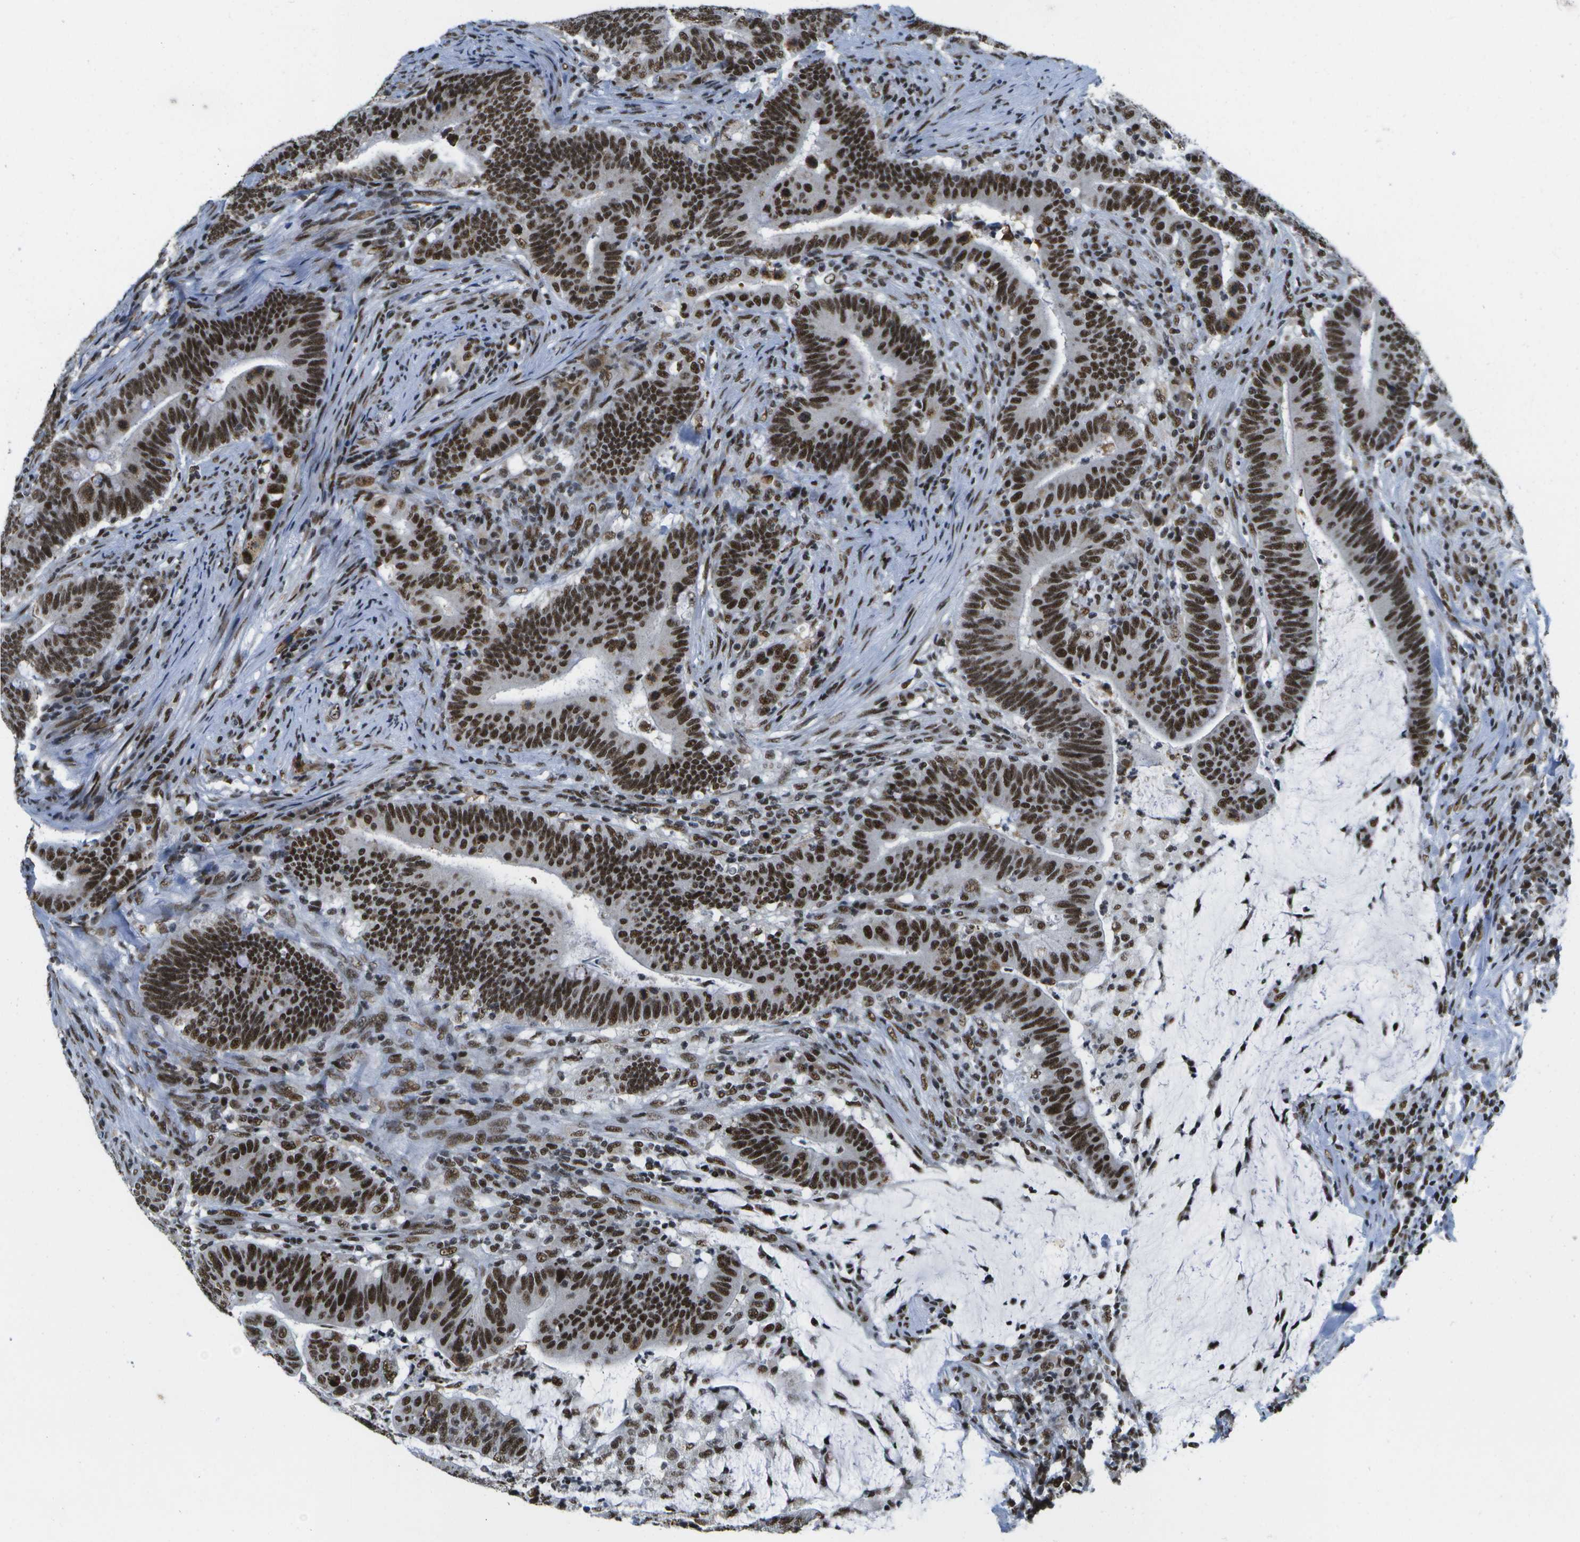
{"staining": {"intensity": "strong", "quantity": ">75%", "location": "nuclear"}, "tissue": "colorectal cancer", "cell_type": "Tumor cells", "image_type": "cancer", "snomed": [{"axis": "morphology", "description": "Normal tissue, NOS"}, {"axis": "morphology", "description": "Adenocarcinoma, NOS"}, {"axis": "topography", "description": "Colon"}], "caption": "Immunohistochemistry of human colorectal cancer reveals high levels of strong nuclear staining in about >75% of tumor cells. The staining is performed using DAB brown chromogen to label protein expression. The nuclei are counter-stained blue using hematoxylin.", "gene": "NSRP1", "patient": {"sex": "female", "age": 66}}